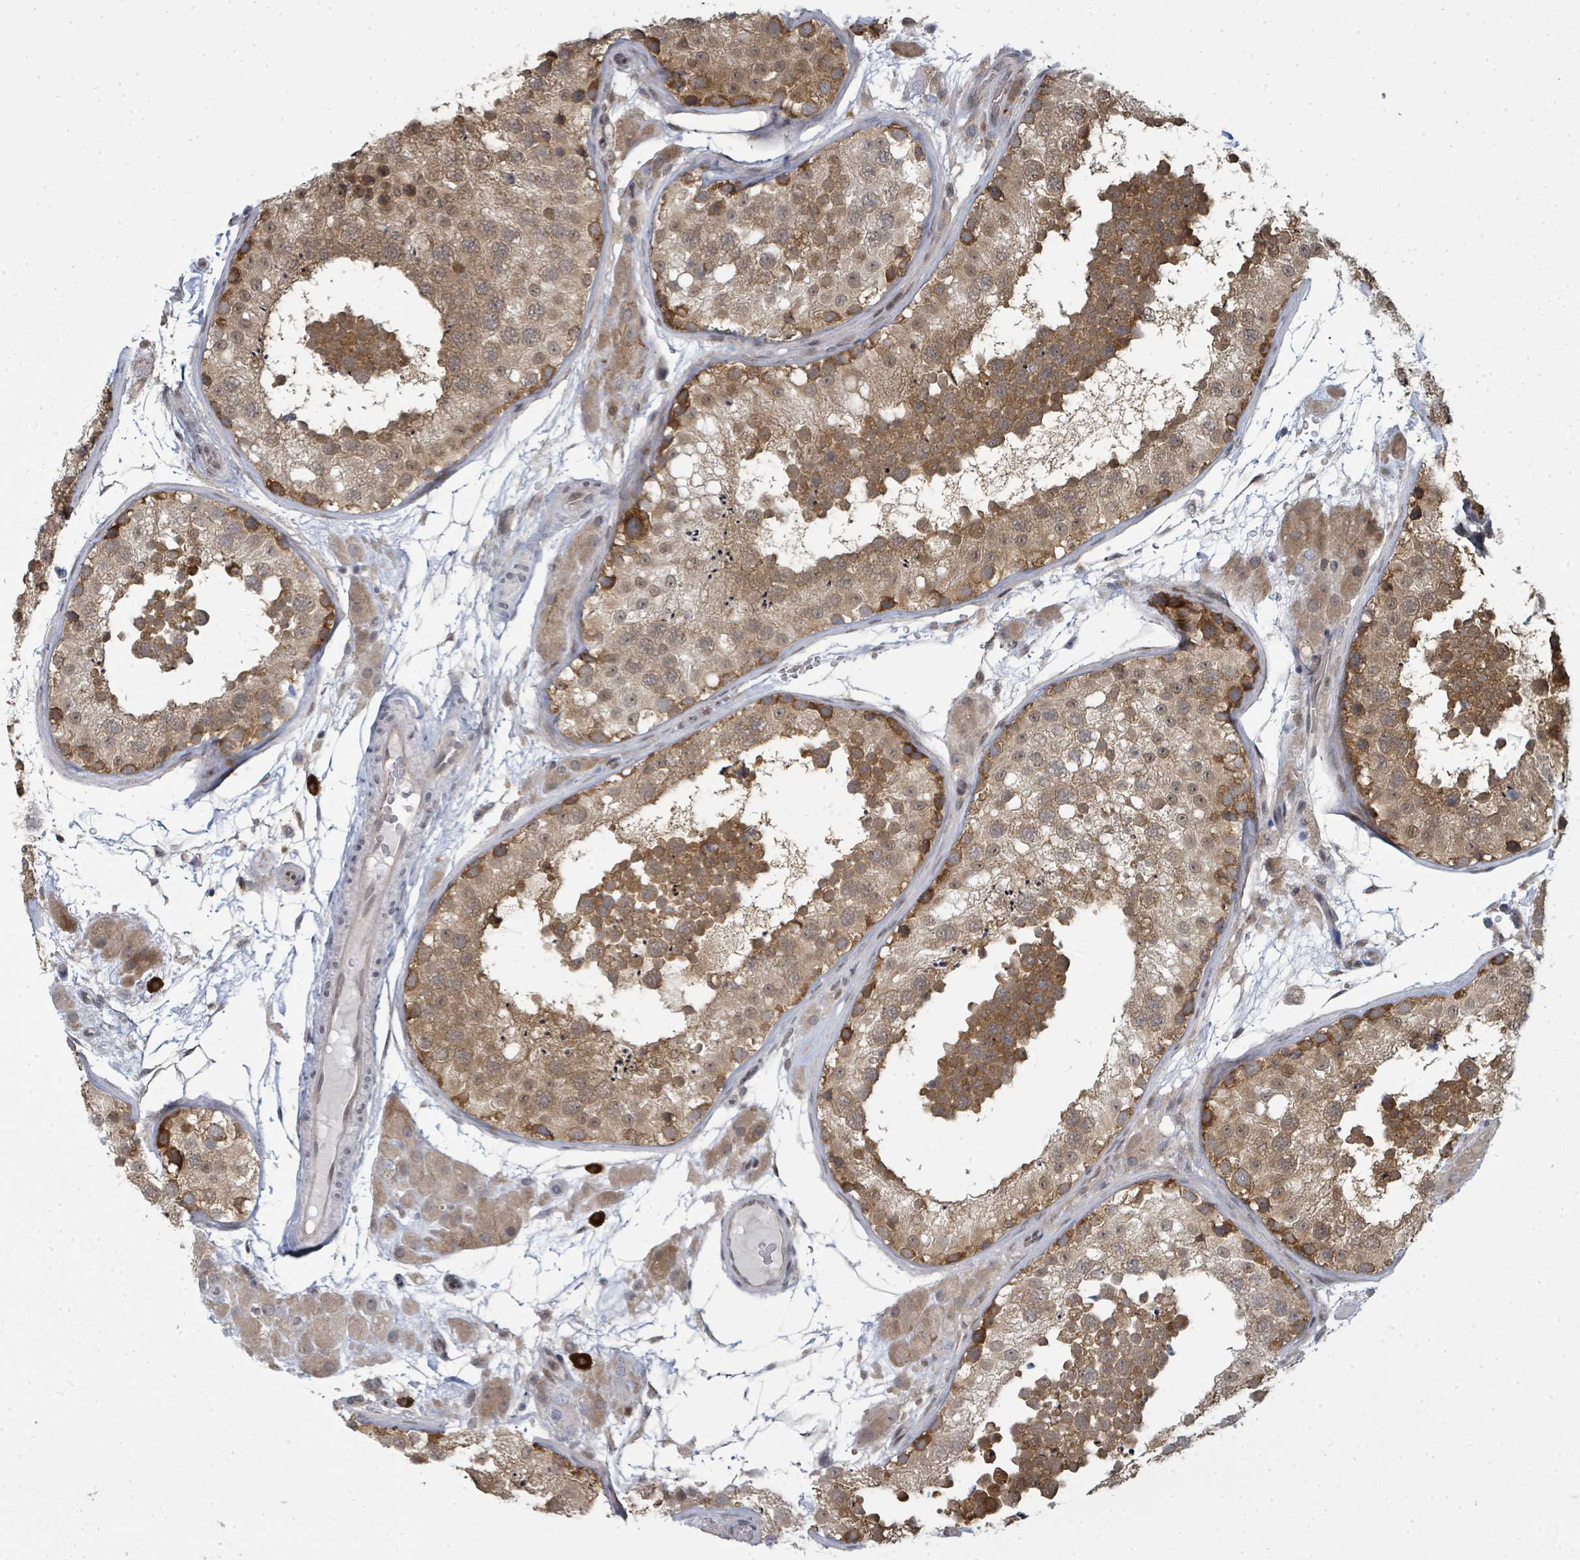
{"staining": {"intensity": "moderate", "quantity": ">75%", "location": "cytoplasmic/membranous"}, "tissue": "testis", "cell_type": "Cells in seminiferous ducts", "image_type": "normal", "snomed": [{"axis": "morphology", "description": "Normal tissue, NOS"}, {"axis": "topography", "description": "Testis"}], "caption": "This image displays unremarkable testis stained with immunohistochemistry (IHC) to label a protein in brown. The cytoplasmic/membranous of cells in seminiferous ducts show moderate positivity for the protein. Nuclei are counter-stained blue.", "gene": "PSMG2", "patient": {"sex": "male", "age": 26}}